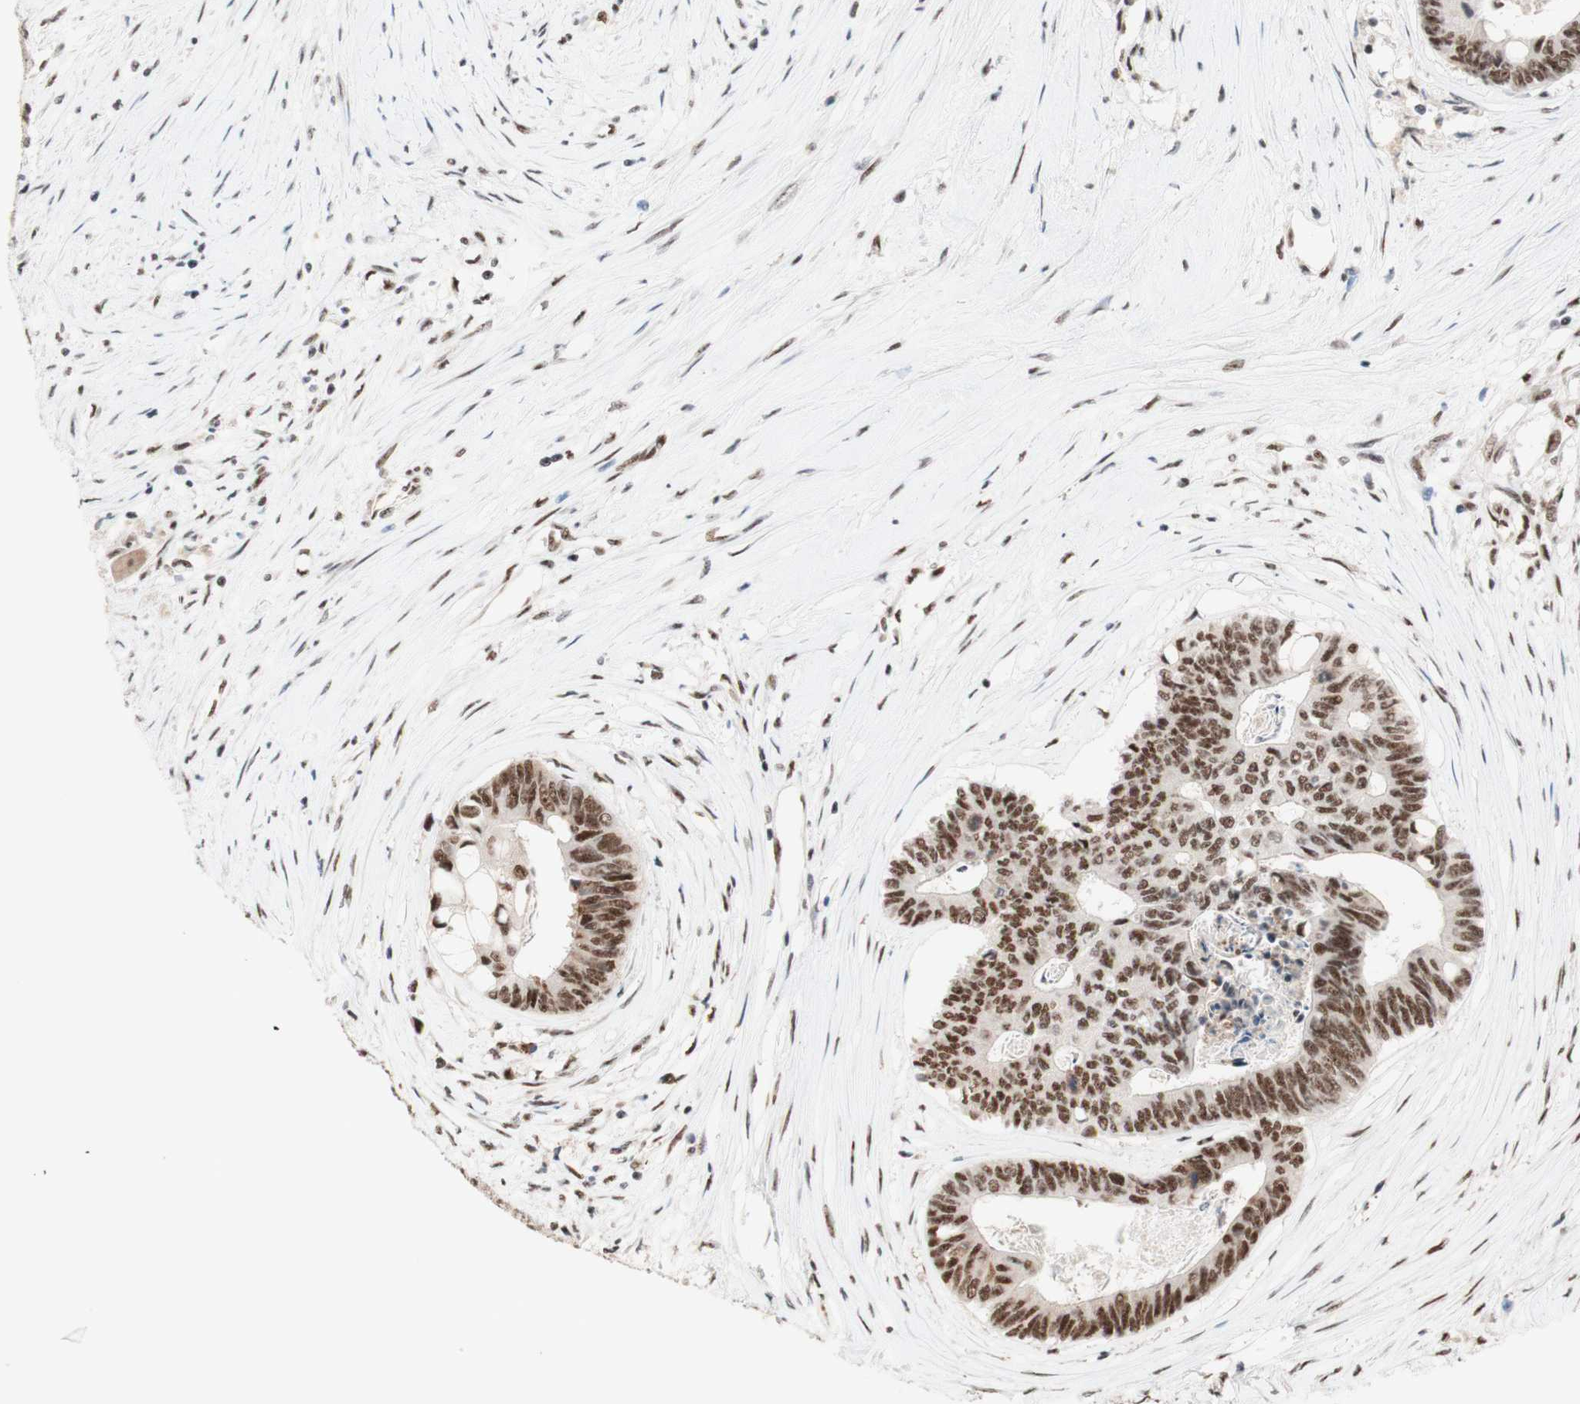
{"staining": {"intensity": "moderate", "quantity": ">75%", "location": "nuclear"}, "tissue": "colorectal cancer", "cell_type": "Tumor cells", "image_type": "cancer", "snomed": [{"axis": "morphology", "description": "Adenocarcinoma, NOS"}, {"axis": "topography", "description": "Rectum"}], "caption": "DAB (3,3'-diaminobenzidine) immunohistochemical staining of adenocarcinoma (colorectal) displays moderate nuclear protein staining in approximately >75% of tumor cells.", "gene": "PRPF19", "patient": {"sex": "male", "age": 63}}